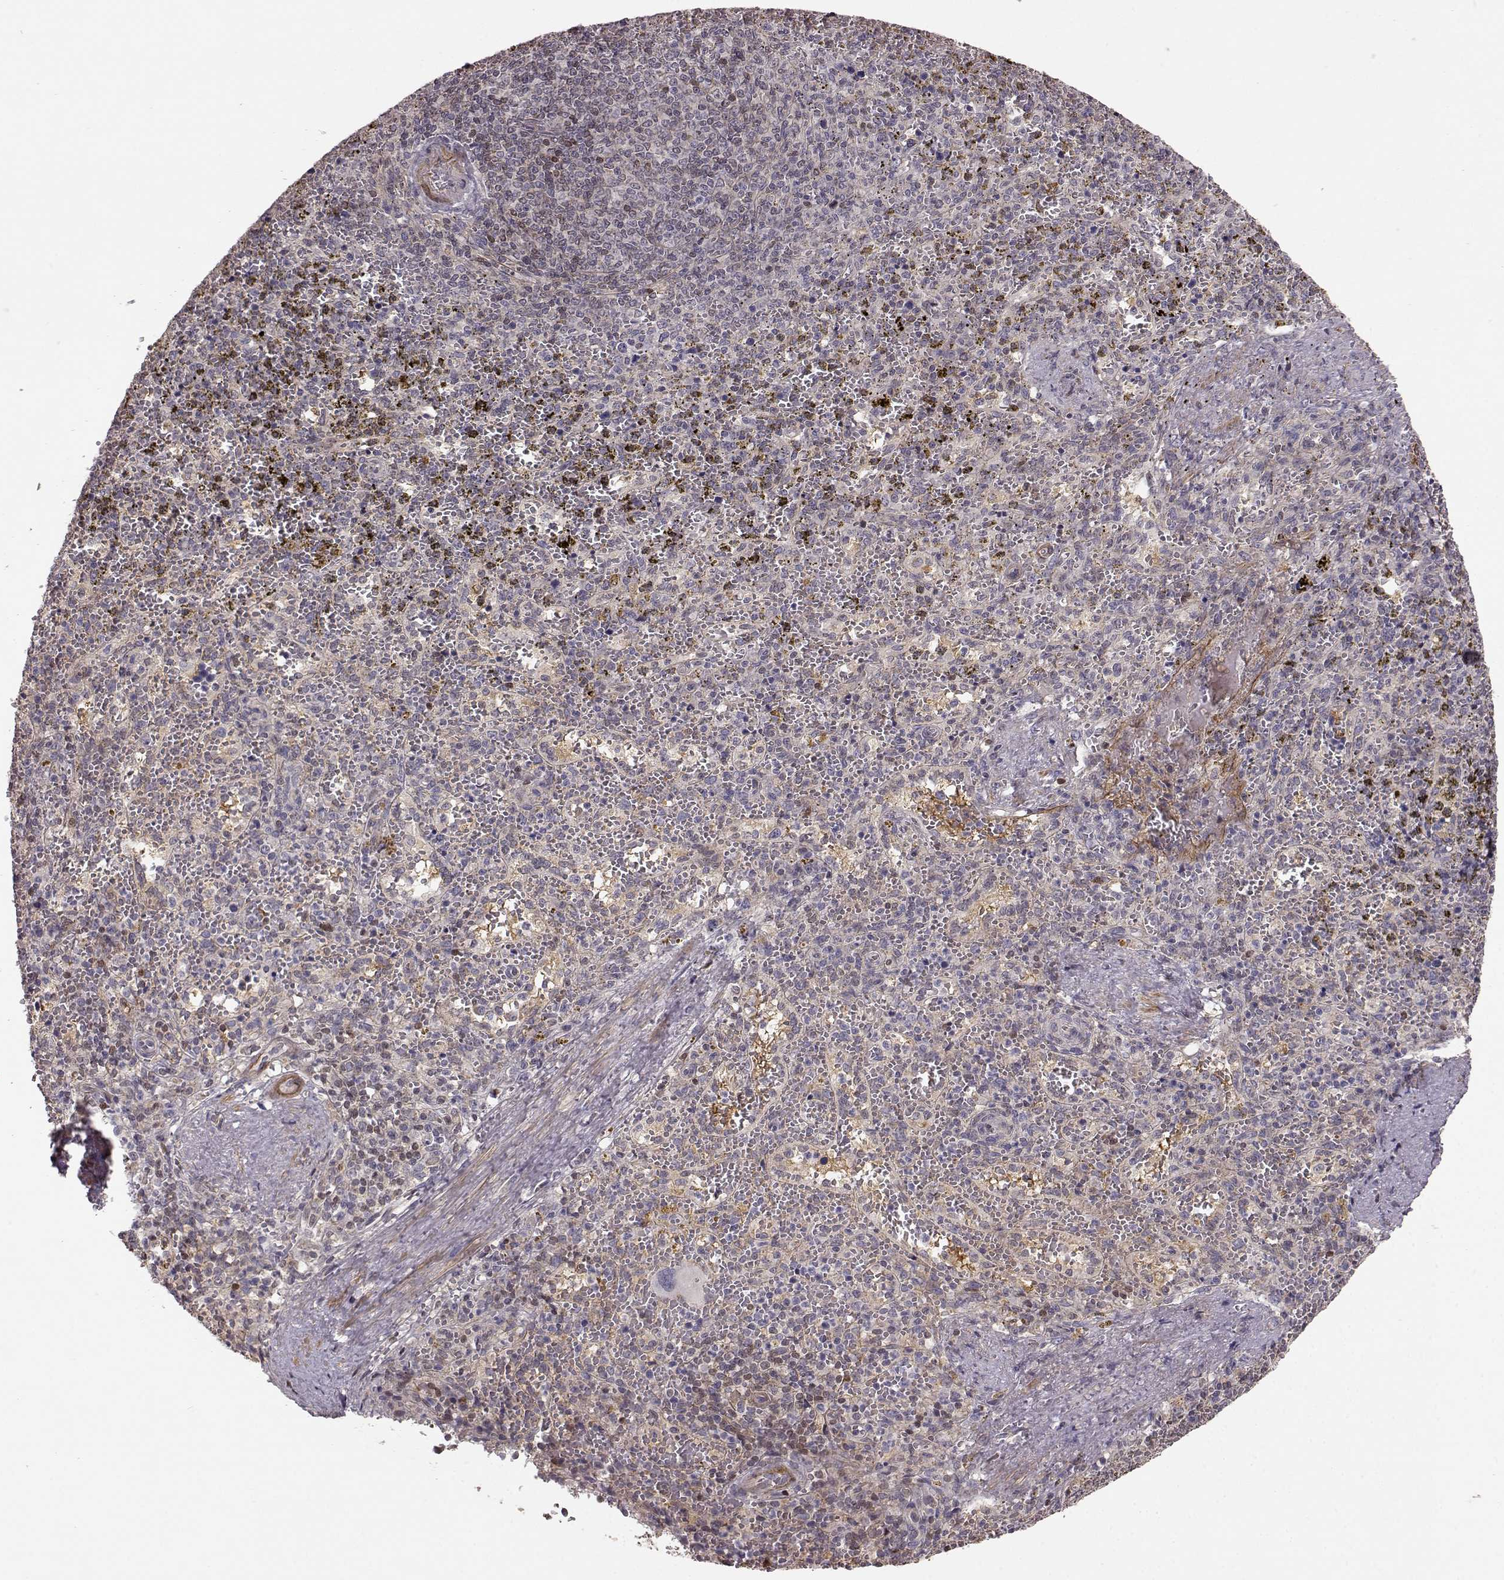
{"staining": {"intensity": "weak", "quantity": "<25%", "location": "nuclear"}, "tissue": "spleen", "cell_type": "Cells in red pulp", "image_type": "normal", "snomed": [{"axis": "morphology", "description": "Normal tissue, NOS"}, {"axis": "topography", "description": "Spleen"}], "caption": "Immunohistochemistry image of unremarkable human spleen stained for a protein (brown), which displays no expression in cells in red pulp. Brightfield microscopy of IHC stained with DAB (3,3'-diaminobenzidine) (brown) and hematoxylin (blue), captured at high magnification.", "gene": "BACH2", "patient": {"sex": "female", "age": 50}}